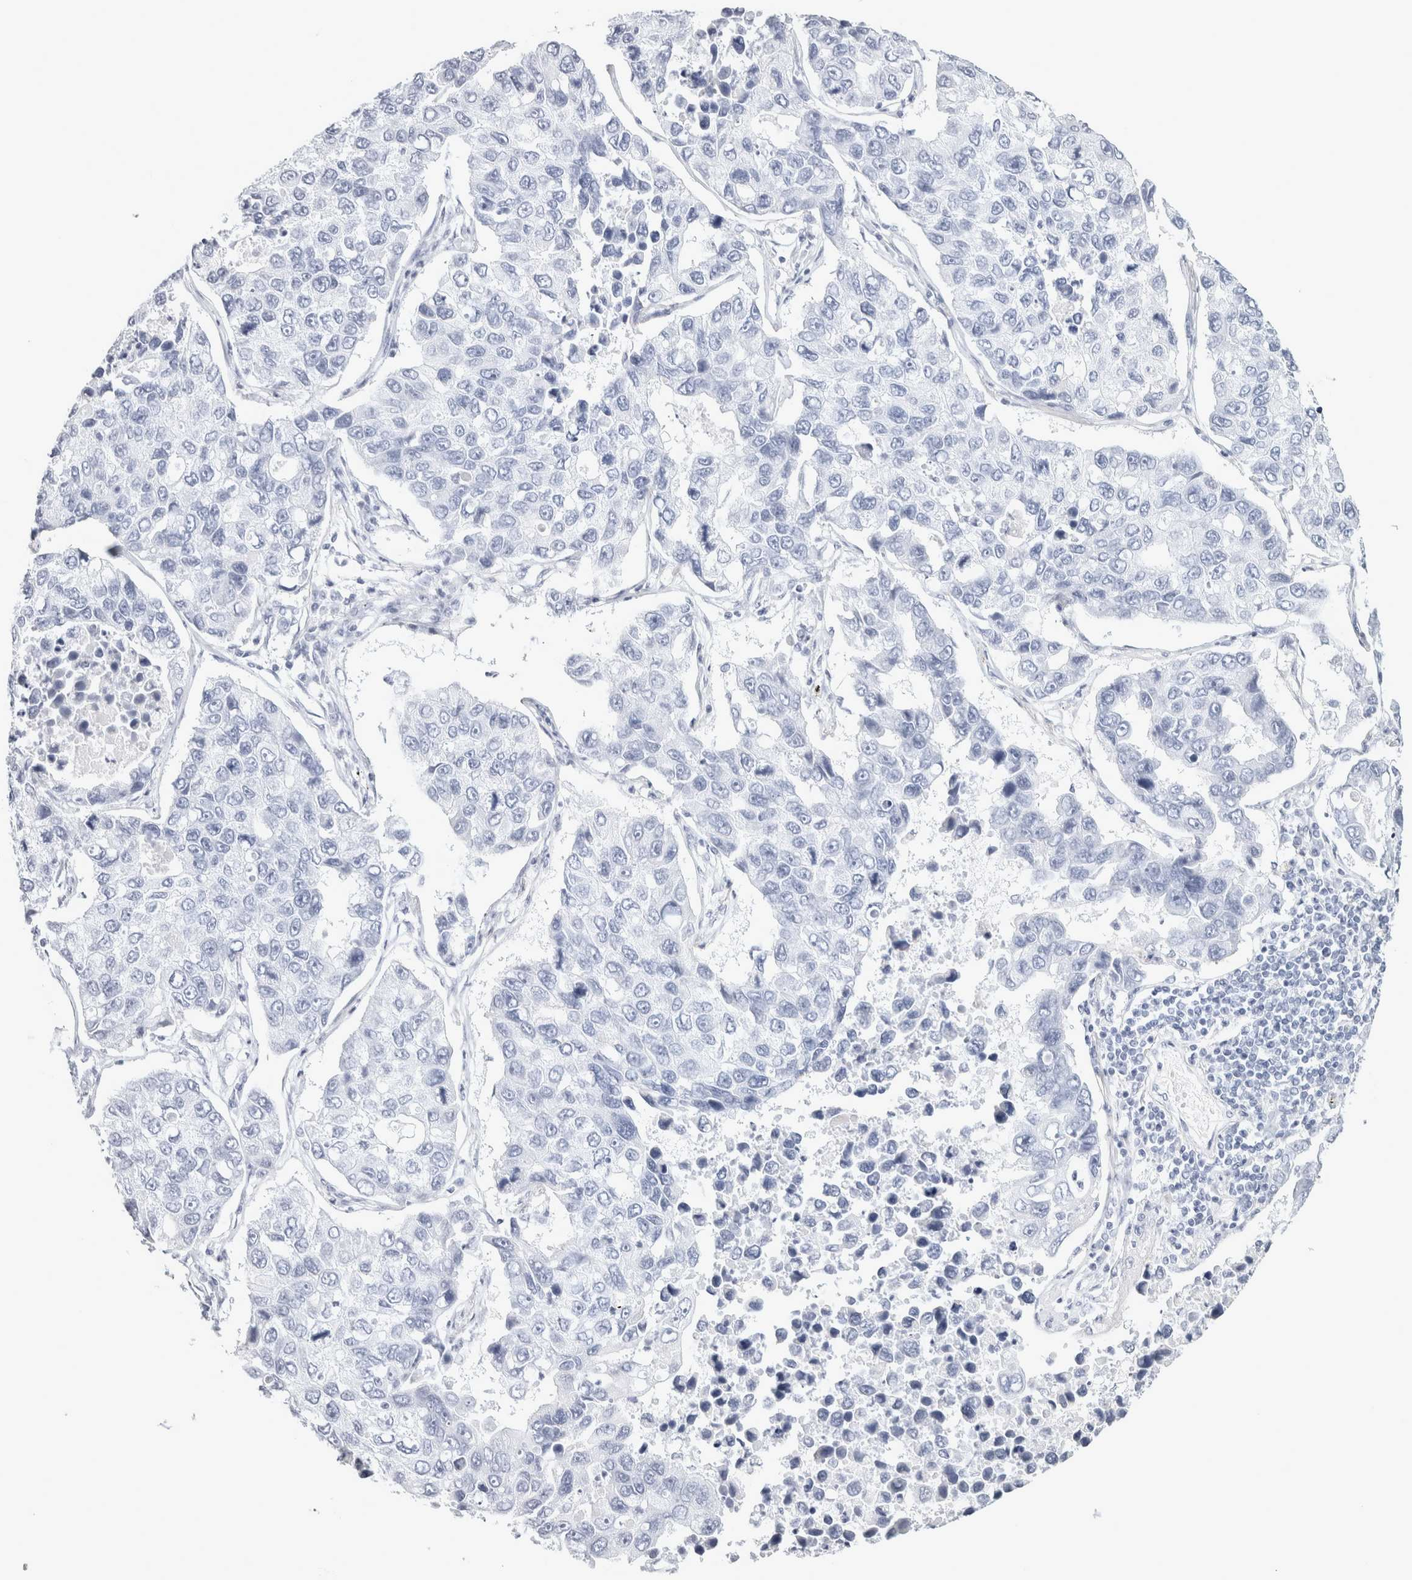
{"staining": {"intensity": "negative", "quantity": "none", "location": "none"}, "tissue": "lung cancer", "cell_type": "Tumor cells", "image_type": "cancer", "snomed": [{"axis": "morphology", "description": "Adenocarcinoma, NOS"}, {"axis": "topography", "description": "Lung"}], "caption": "There is no significant expression in tumor cells of adenocarcinoma (lung).", "gene": "GARIN1A", "patient": {"sex": "male", "age": 64}}